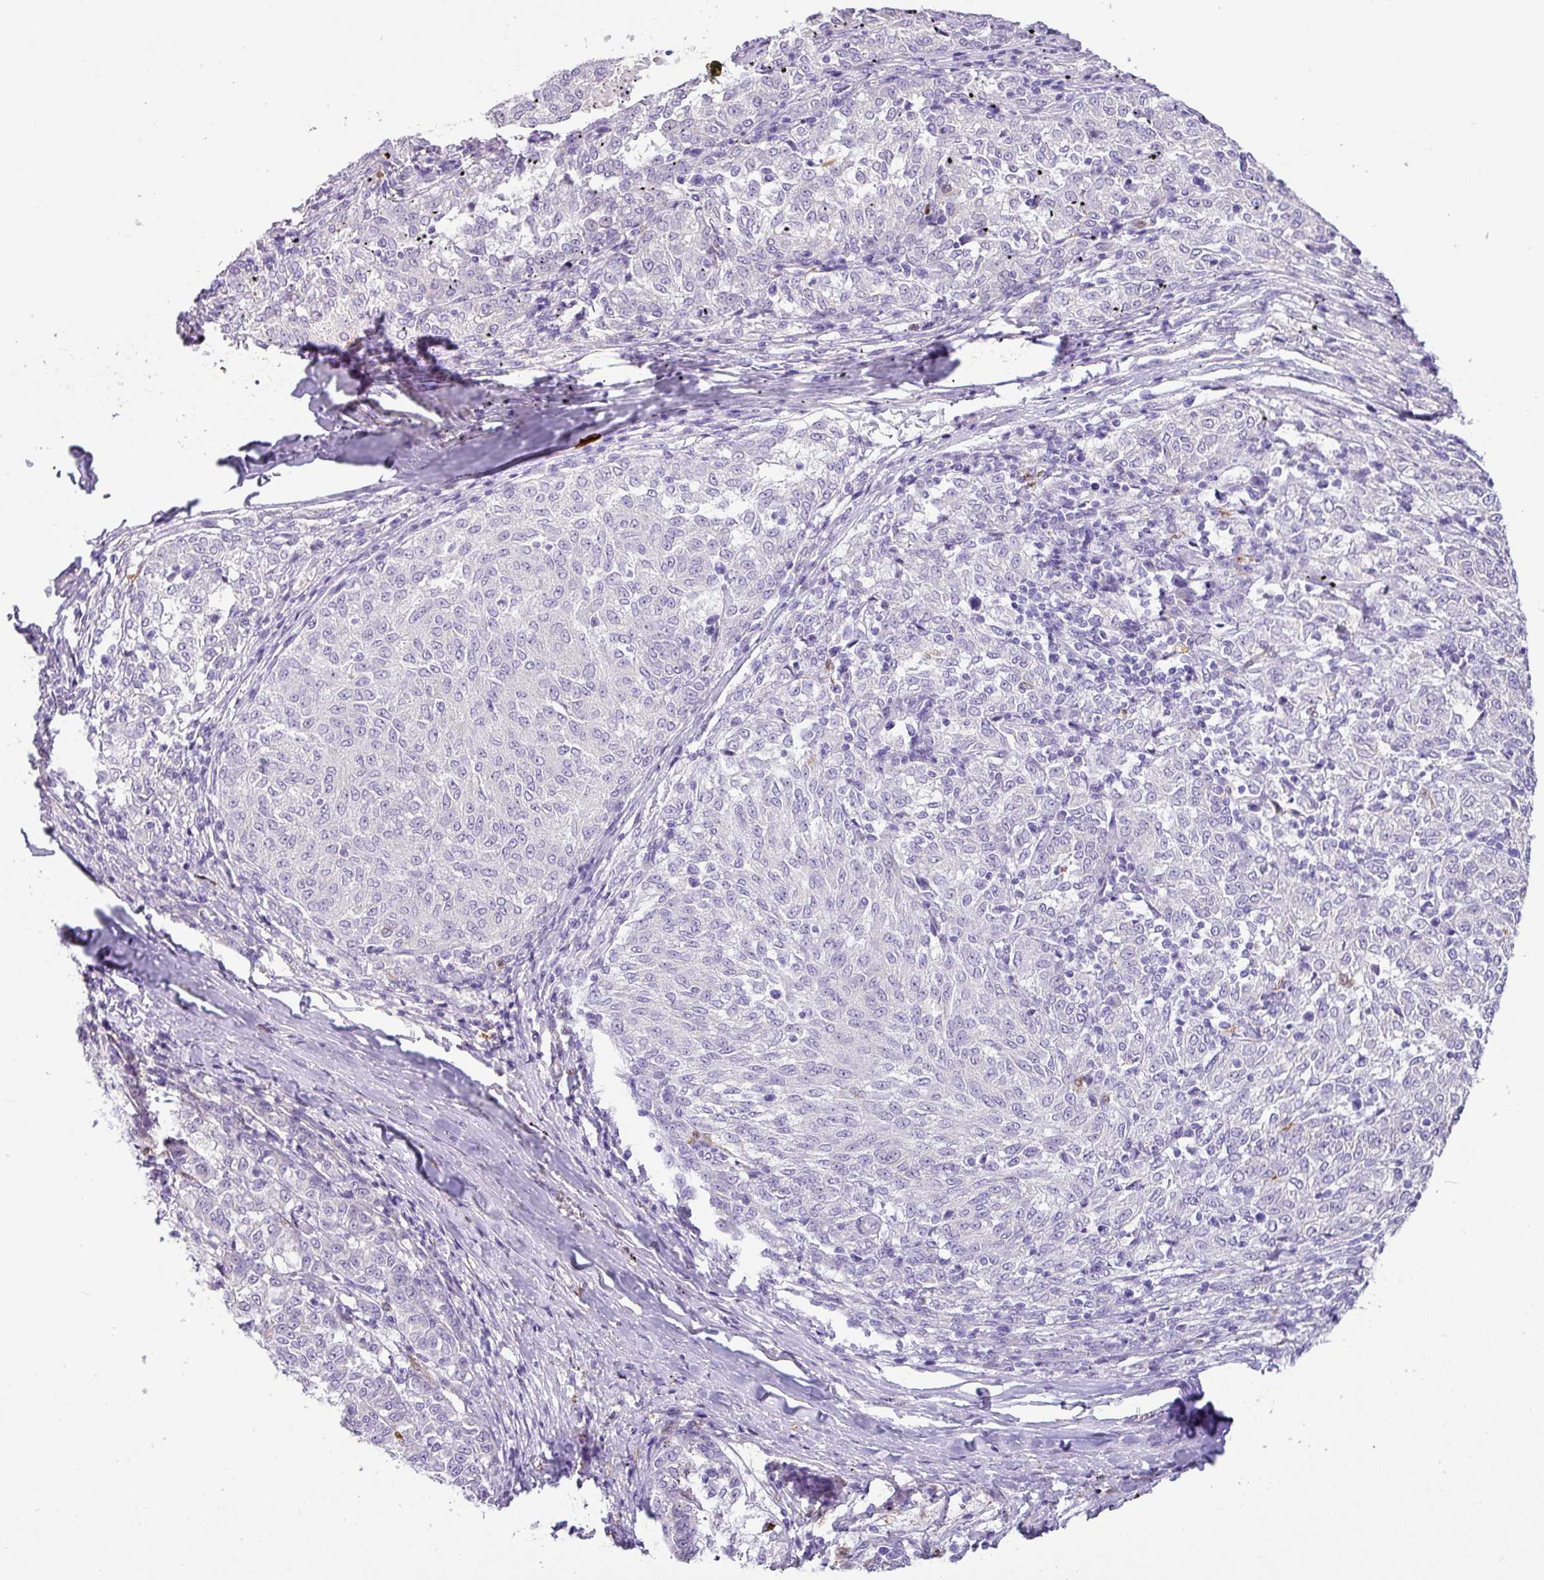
{"staining": {"intensity": "negative", "quantity": "none", "location": "none"}, "tissue": "melanoma", "cell_type": "Tumor cells", "image_type": "cancer", "snomed": [{"axis": "morphology", "description": "Malignant melanoma, NOS"}, {"axis": "topography", "description": "Skin"}], "caption": "Immunohistochemistry of malignant melanoma displays no staining in tumor cells.", "gene": "SH2D3C", "patient": {"sex": "female", "age": 72}}